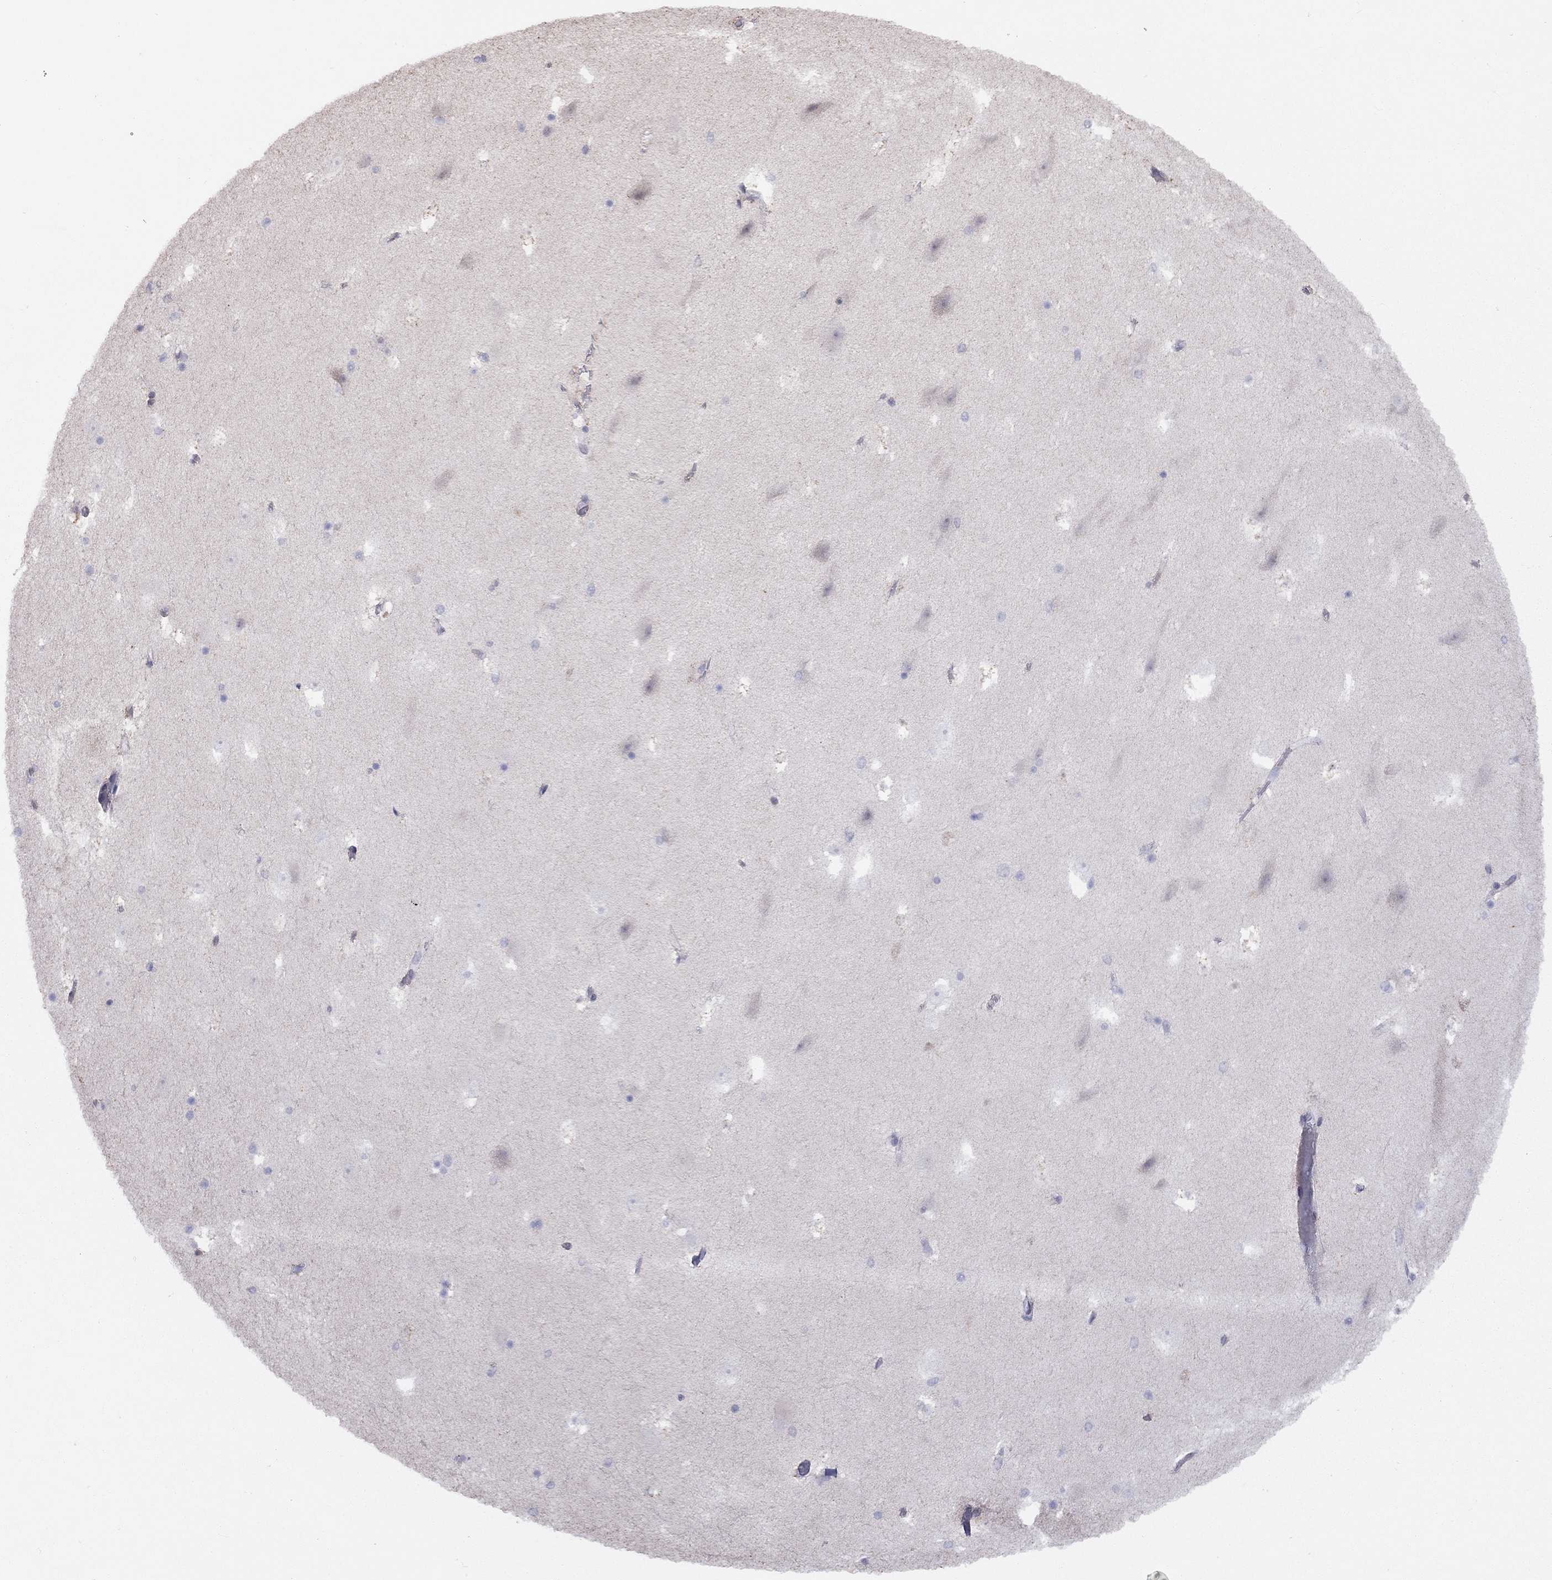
{"staining": {"intensity": "negative", "quantity": "none", "location": "none"}, "tissue": "hippocampus", "cell_type": "Glial cells", "image_type": "normal", "snomed": [{"axis": "morphology", "description": "Normal tissue, NOS"}, {"axis": "topography", "description": "Hippocampus"}], "caption": "Immunohistochemistry of normal human hippocampus exhibits no staining in glial cells.", "gene": "SYTL2", "patient": {"sex": "male", "age": 51}}